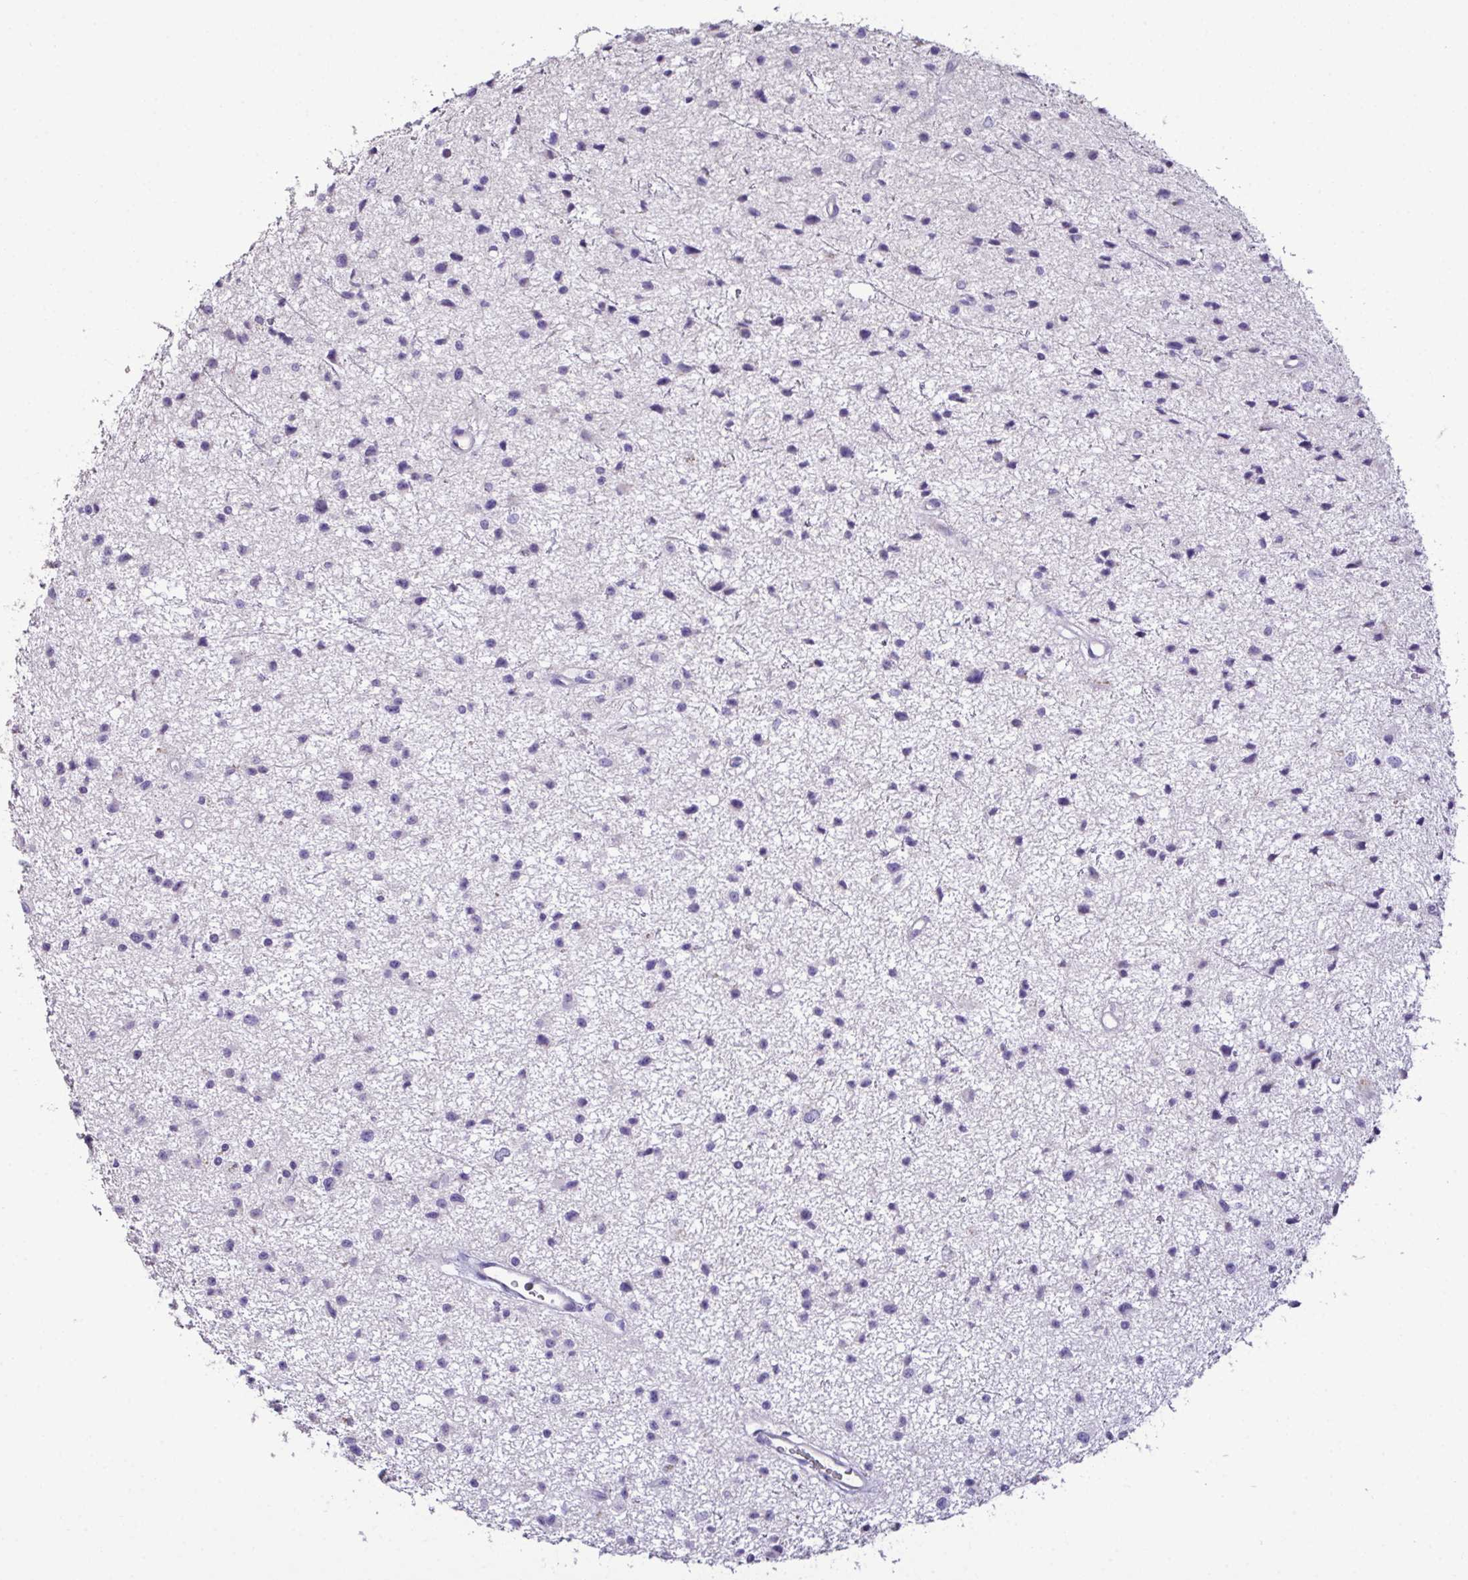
{"staining": {"intensity": "negative", "quantity": "none", "location": "none"}, "tissue": "glioma", "cell_type": "Tumor cells", "image_type": "cancer", "snomed": [{"axis": "morphology", "description": "Glioma, malignant, Low grade"}, {"axis": "topography", "description": "Brain"}], "caption": "IHC of human malignant low-grade glioma shows no positivity in tumor cells.", "gene": "MARCO", "patient": {"sex": "male", "age": 43}}